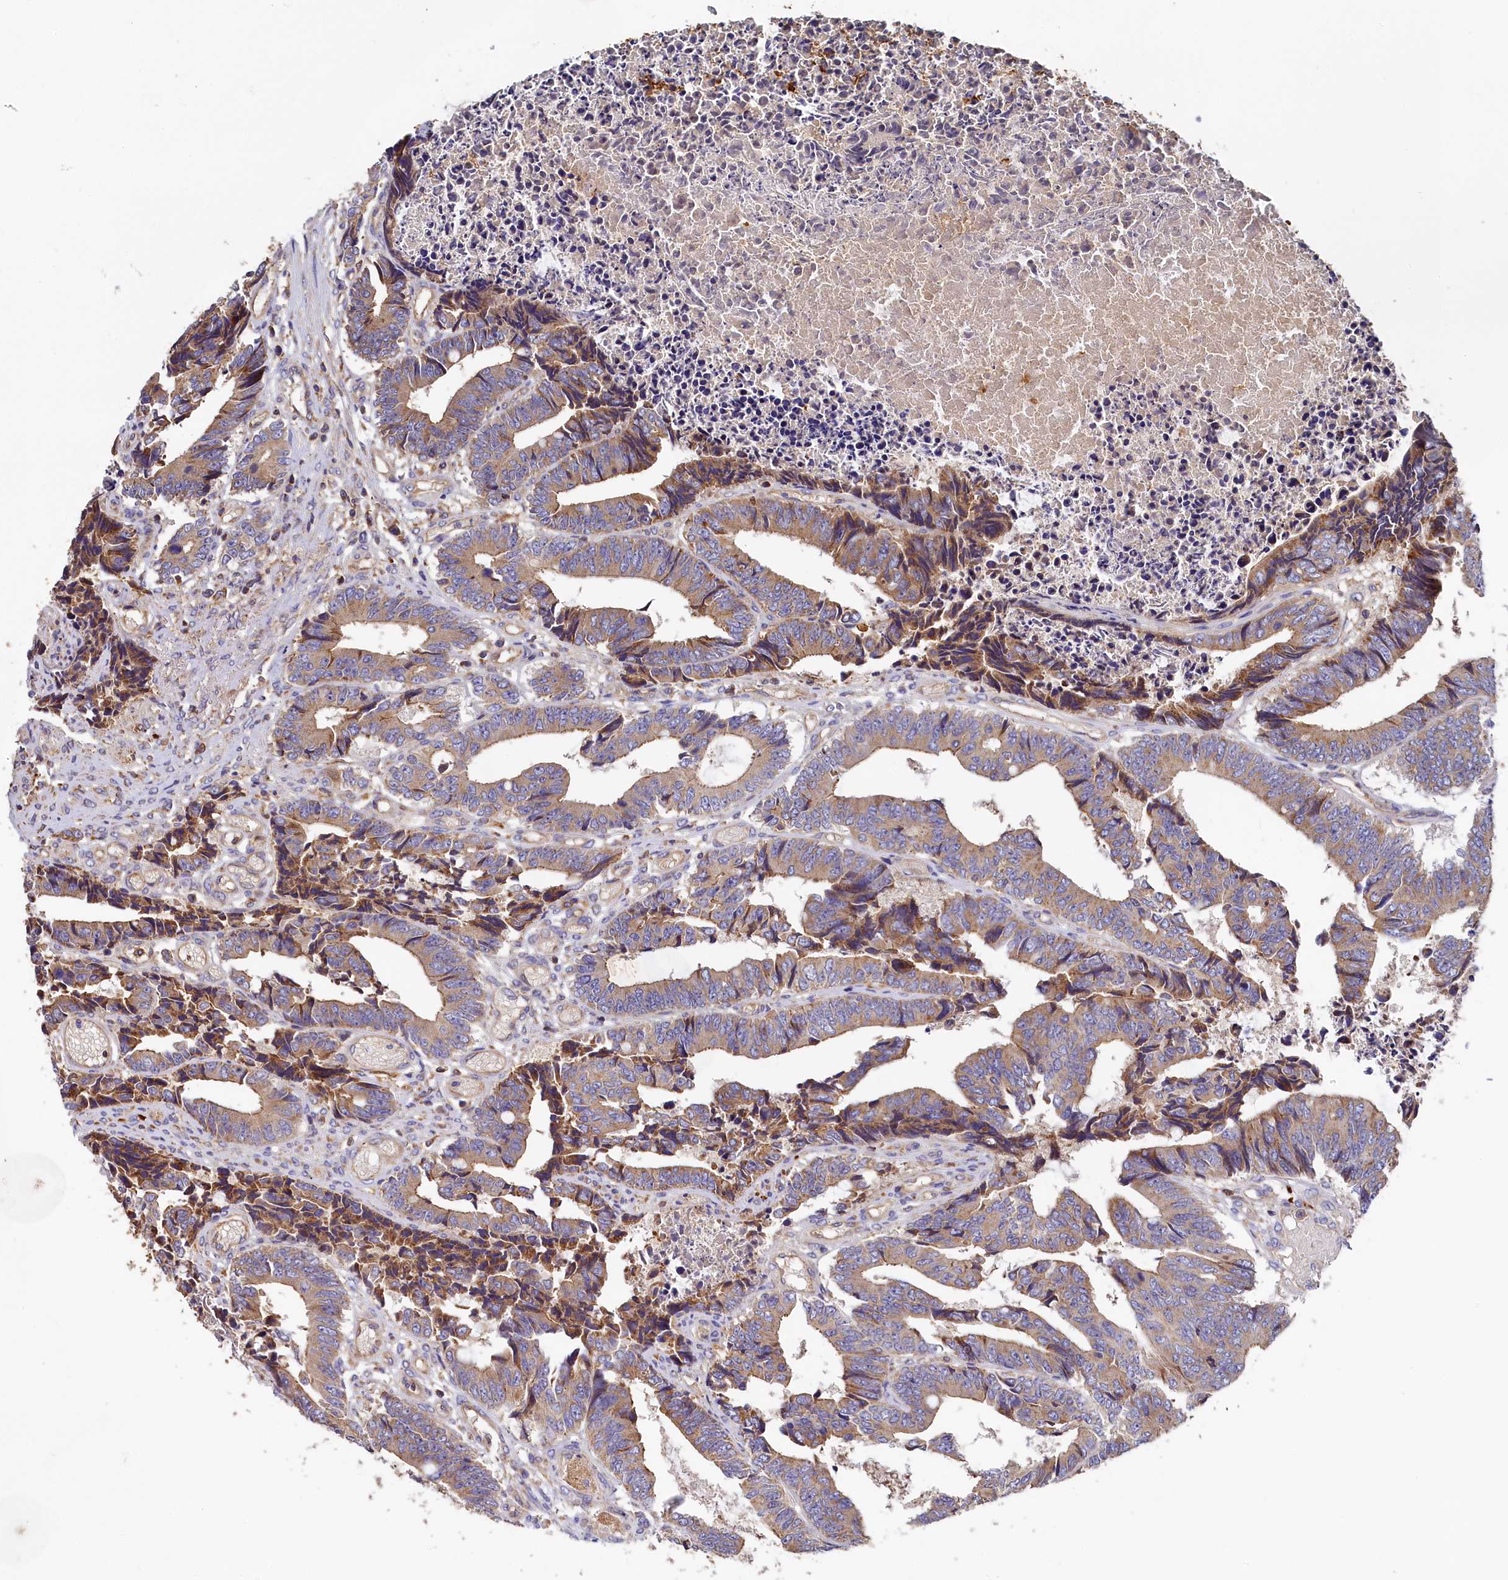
{"staining": {"intensity": "moderate", "quantity": "<25%", "location": "cytoplasmic/membranous"}, "tissue": "colorectal cancer", "cell_type": "Tumor cells", "image_type": "cancer", "snomed": [{"axis": "morphology", "description": "Adenocarcinoma, NOS"}, {"axis": "topography", "description": "Rectum"}], "caption": "DAB immunohistochemical staining of human colorectal adenocarcinoma demonstrates moderate cytoplasmic/membranous protein staining in about <25% of tumor cells. Using DAB (3,3'-diaminobenzidine) (brown) and hematoxylin (blue) stains, captured at high magnification using brightfield microscopy.", "gene": "SEC31B", "patient": {"sex": "male", "age": 84}}